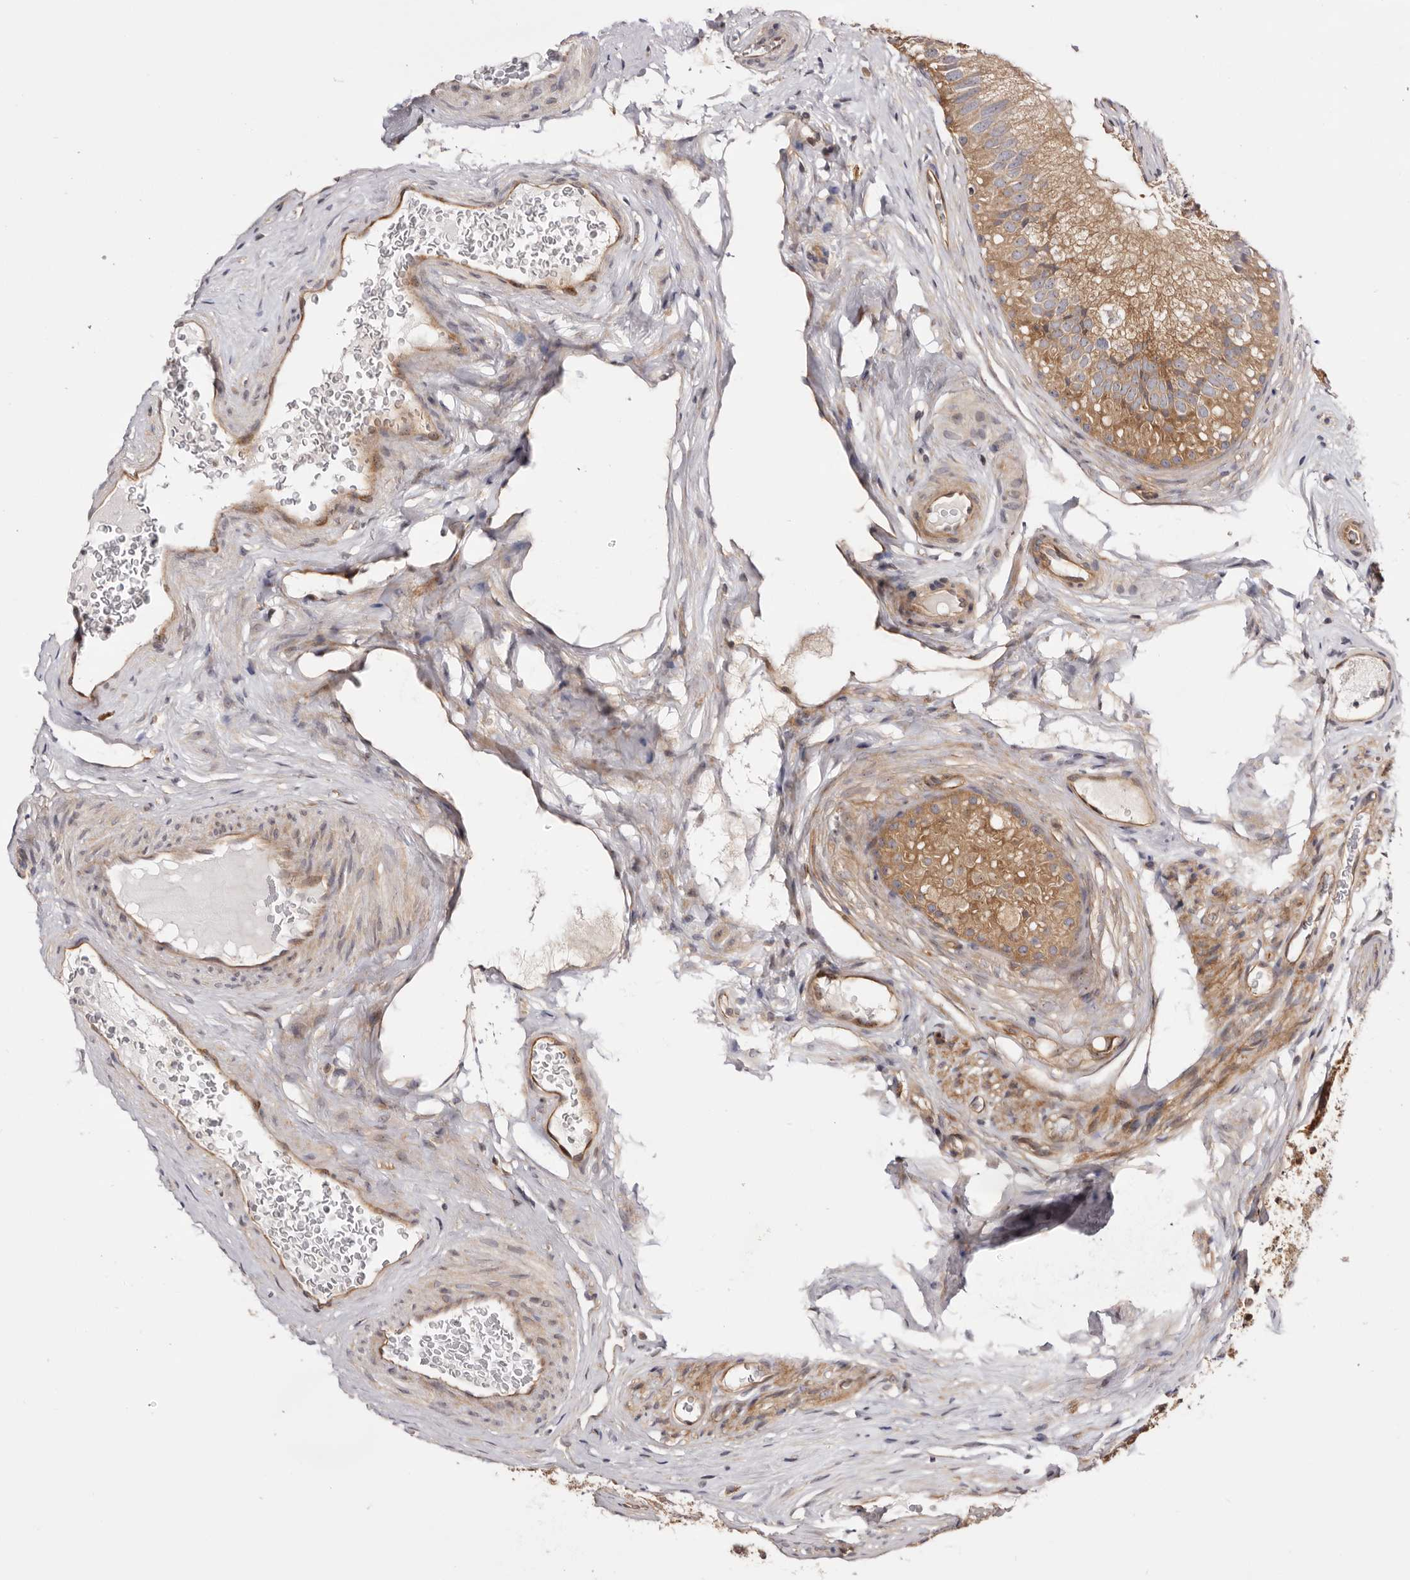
{"staining": {"intensity": "moderate", "quantity": ">75%", "location": "cytoplasmic/membranous"}, "tissue": "epididymis", "cell_type": "Glandular cells", "image_type": "normal", "snomed": [{"axis": "morphology", "description": "Normal tissue, NOS"}, {"axis": "topography", "description": "Epididymis"}], "caption": "Immunohistochemistry (IHC) photomicrograph of unremarkable epididymis: epididymis stained using IHC demonstrates medium levels of moderate protein expression localized specifically in the cytoplasmic/membranous of glandular cells, appearing as a cytoplasmic/membranous brown color.", "gene": "PANK4", "patient": {"sex": "male", "age": 29}}